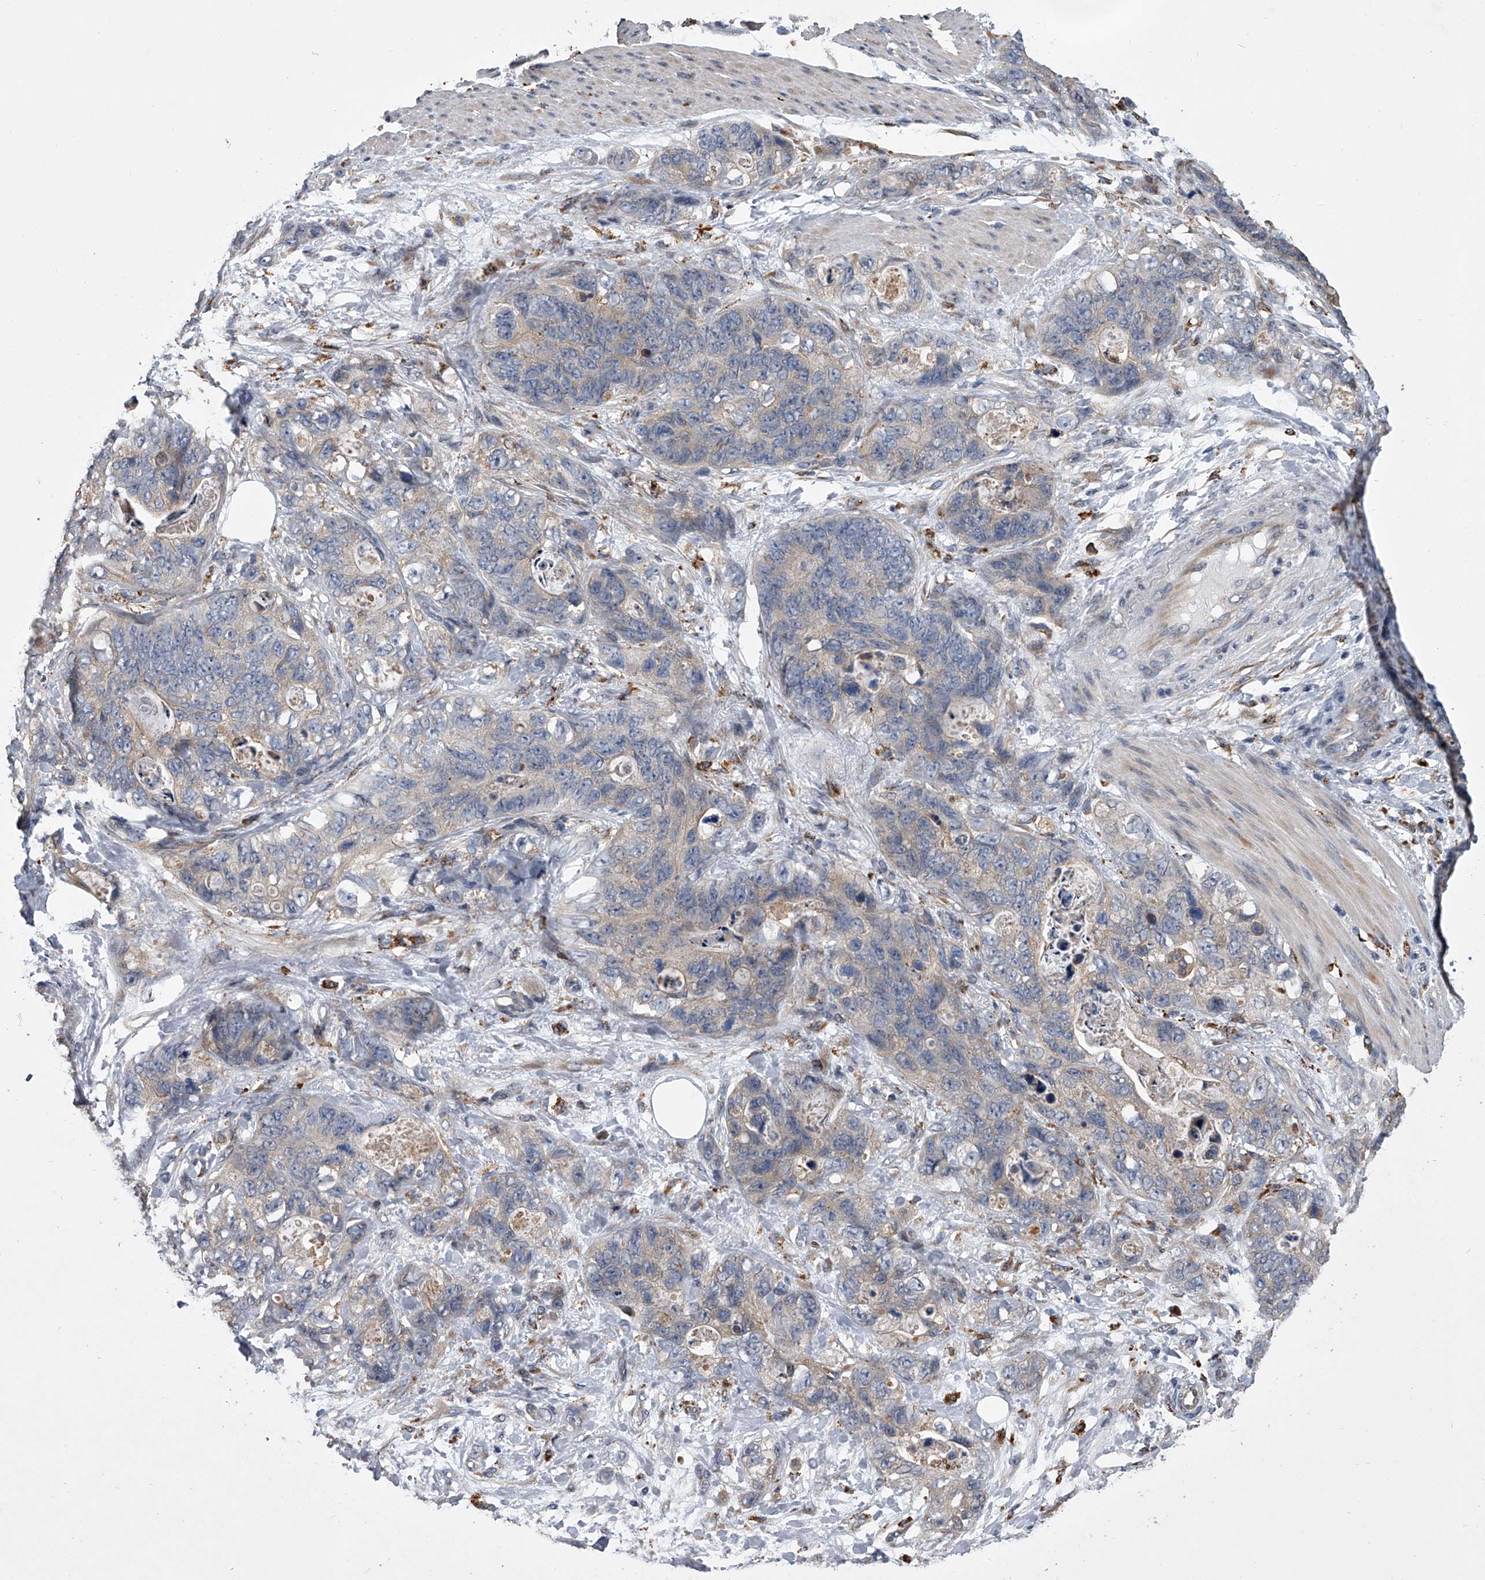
{"staining": {"intensity": "weak", "quantity": "<25%", "location": "cytoplasmic/membranous"}, "tissue": "stomach cancer", "cell_type": "Tumor cells", "image_type": "cancer", "snomed": [{"axis": "morphology", "description": "Normal tissue, NOS"}, {"axis": "morphology", "description": "Adenocarcinoma, NOS"}, {"axis": "topography", "description": "Stomach"}], "caption": "Adenocarcinoma (stomach) stained for a protein using immunohistochemistry shows no staining tumor cells.", "gene": "TRIM8", "patient": {"sex": "female", "age": 89}}